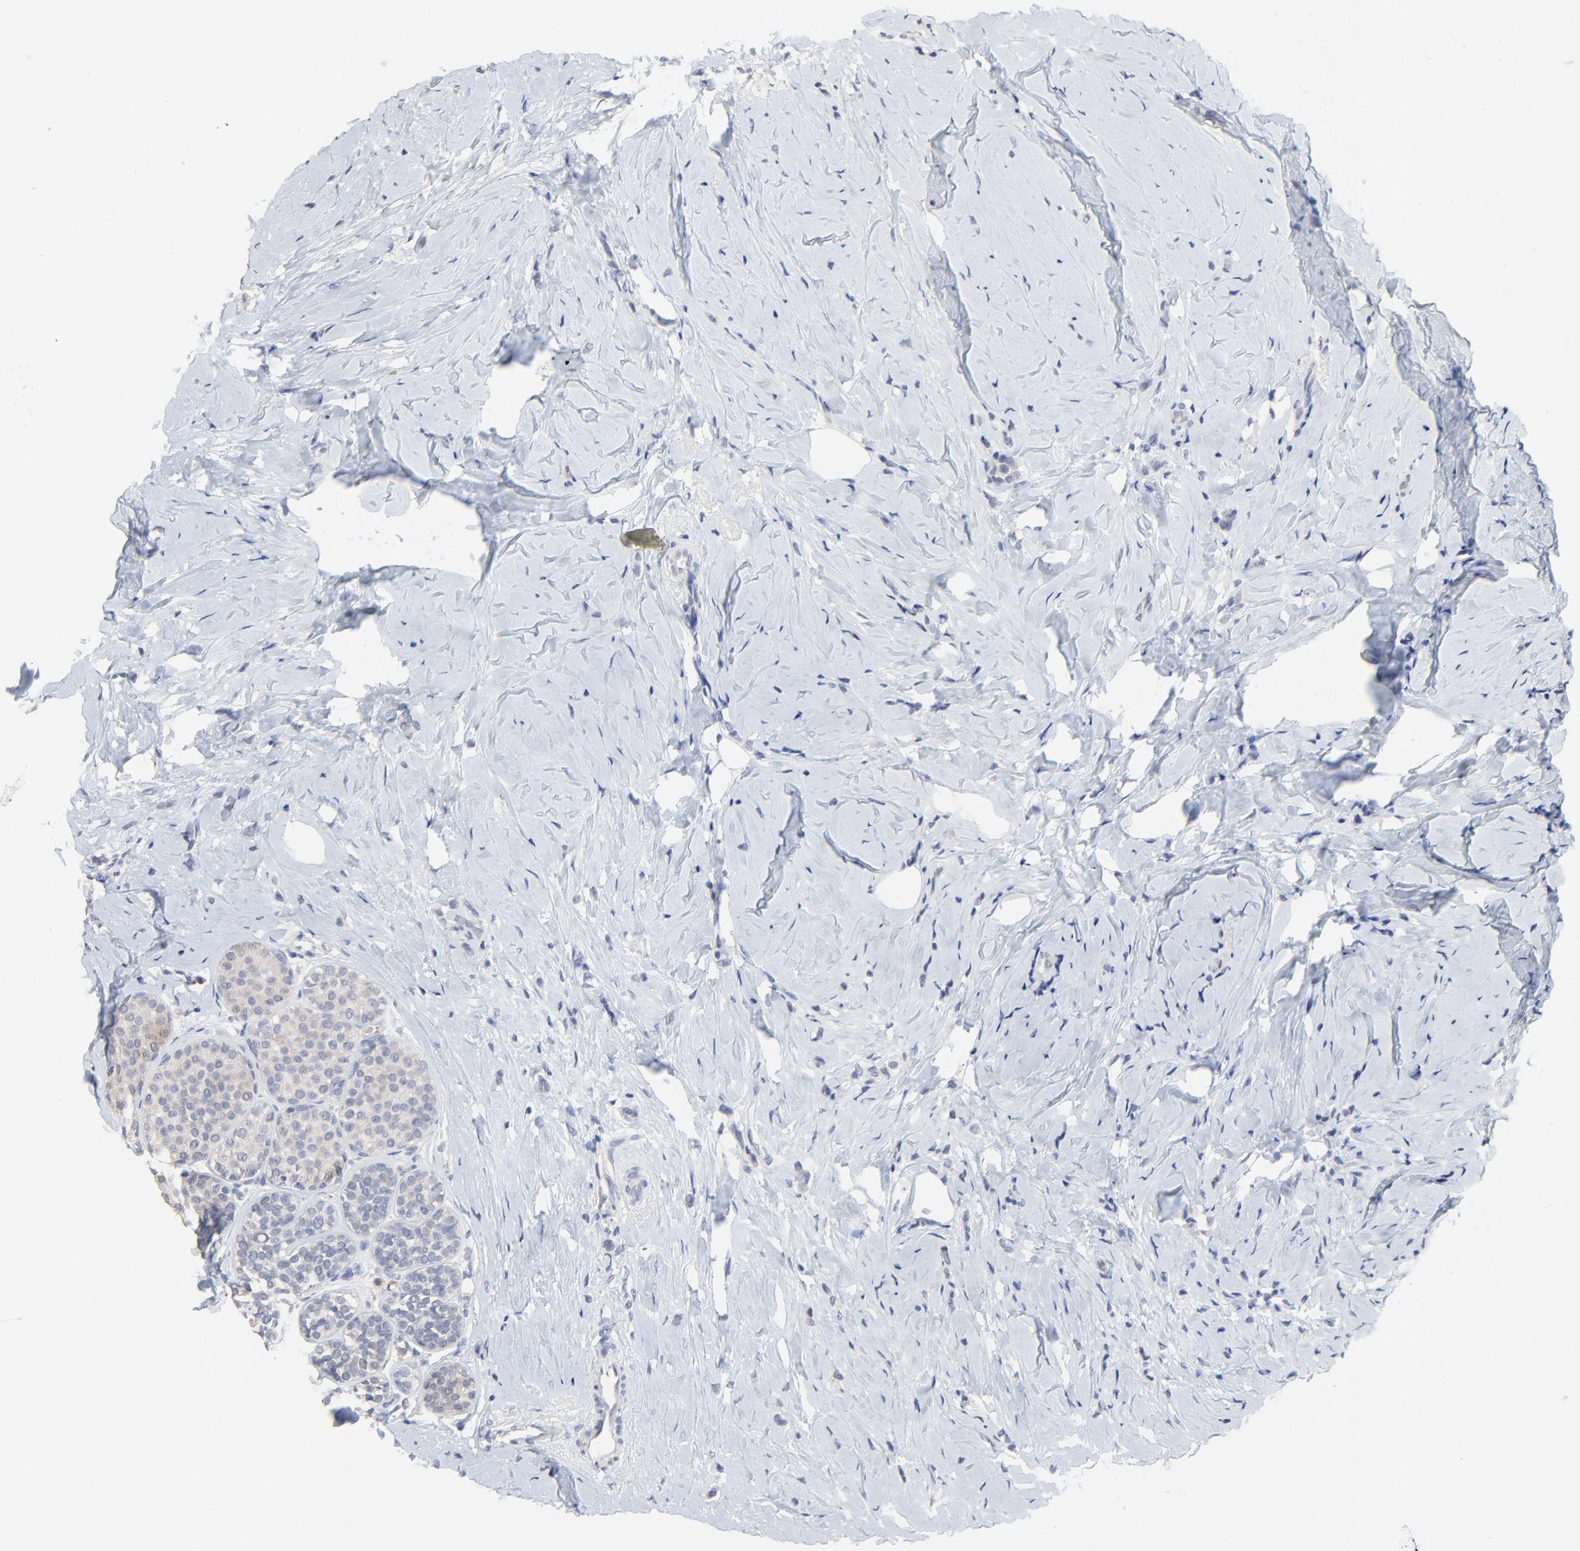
{"staining": {"intensity": "weak", "quantity": ">75%", "location": "cytoplasmic/membranous"}, "tissue": "breast cancer", "cell_type": "Tumor cells", "image_type": "cancer", "snomed": [{"axis": "morphology", "description": "Lobular carcinoma"}, {"axis": "topography", "description": "Breast"}], "caption": "Immunohistochemistry (IHC) micrograph of neoplastic tissue: human lobular carcinoma (breast) stained using immunohistochemistry displays low levels of weak protein expression localized specifically in the cytoplasmic/membranous of tumor cells, appearing as a cytoplasmic/membranous brown color.", "gene": "FANCB", "patient": {"sex": "female", "age": 64}}